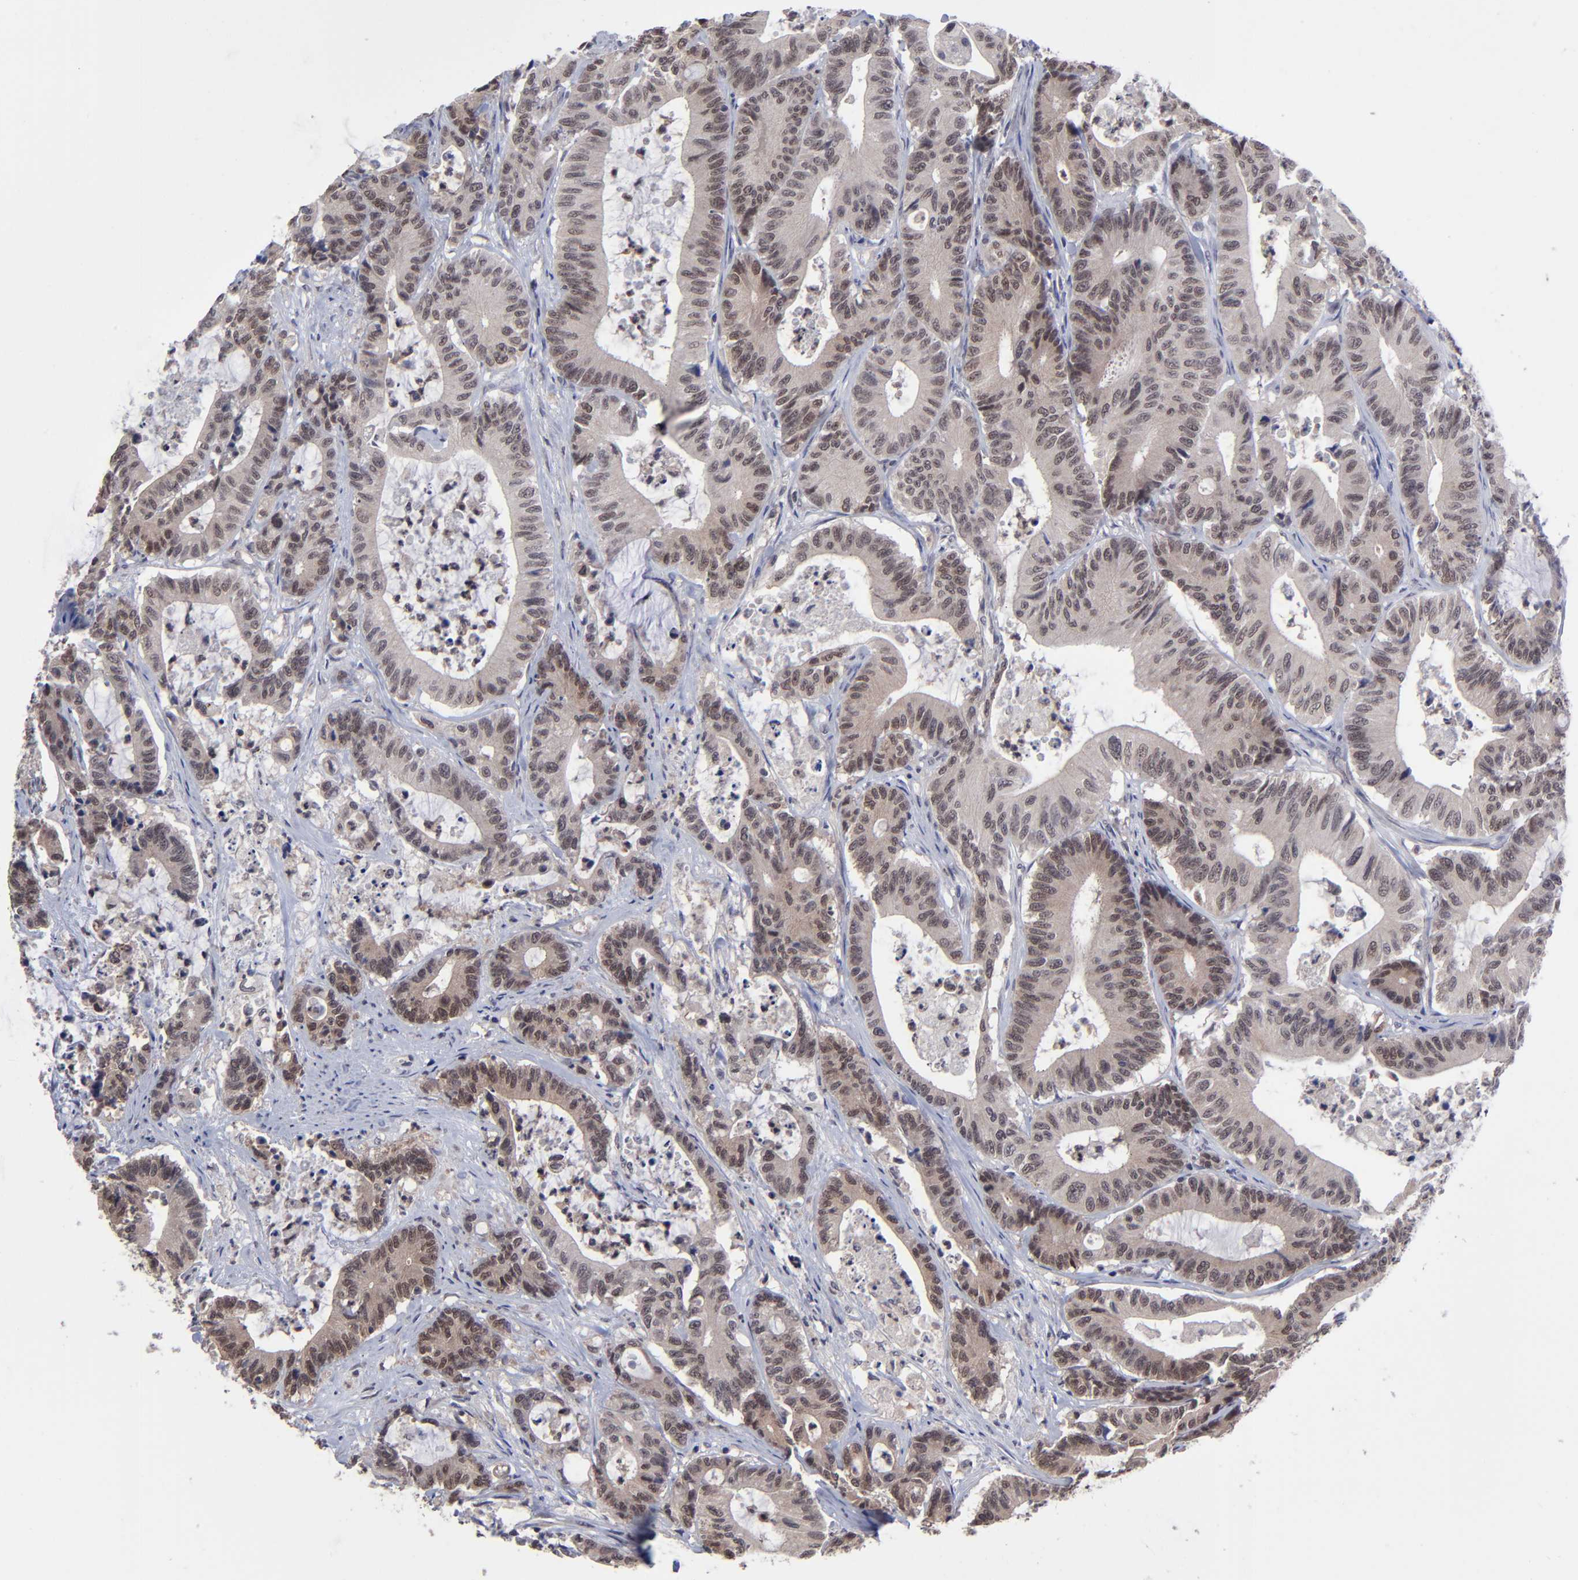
{"staining": {"intensity": "weak", "quantity": "25%-75%", "location": "cytoplasmic/membranous"}, "tissue": "colorectal cancer", "cell_type": "Tumor cells", "image_type": "cancer", "snomed": [{"axis": "morphology", "description": "Adenocarcinoma, NOS"}, {"axis": "topography", "description": "Colon"}], "caption": "Colorectal adenocarcinoma stained with DAB IHC reveals low levels of weak cytoplasmic/membranous positivity in about 25%-75% of tumor cells.", "gene": "ZNF419", "patient": {"sex": "female", "age": 84}}